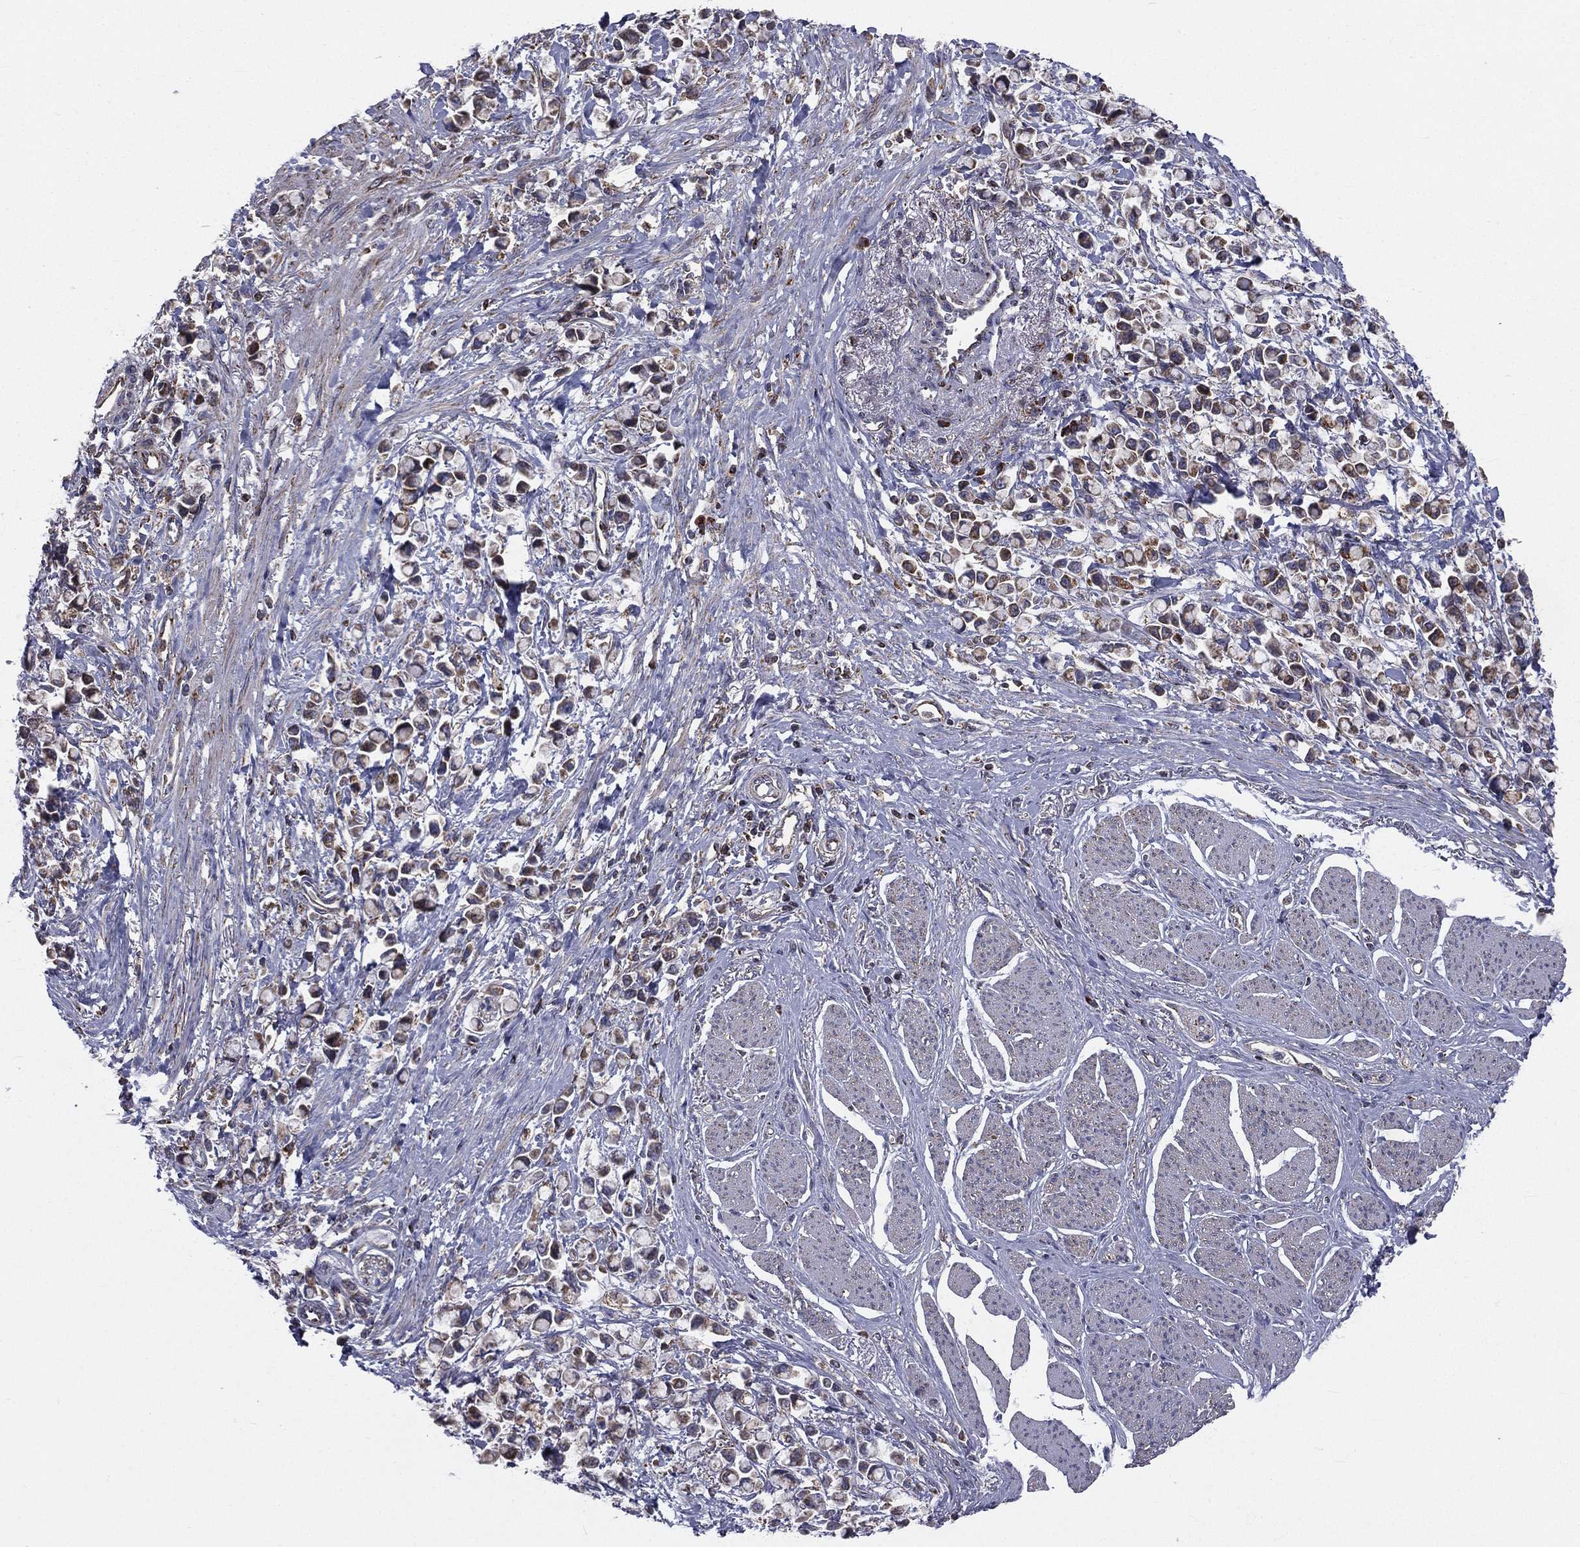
{"staining": {"intensity": "moderate", "quantity": "25%-75%", "location": "cytoplasmic/membranous"}, "tissue": "stomach cancer", "cell_type": "Tumor cells", "image_type": "cancer", "snomed": [{"axis": "morphology", "description": "Adenocarcinoma, NOS"}, {"axis": "topography", "description": "Stomach"}], "caption": "Immunohistochemistry photomicrograph of stomach cancer (adenocarcinoma) stained for a protein (brown), which demonstrates medium levels of moderate cytoplasmic/membranous positivity in approximately 25%-75% of tumor cells.", "gene": "GPD1", "patient": {"sex": "female", "age": 81}}